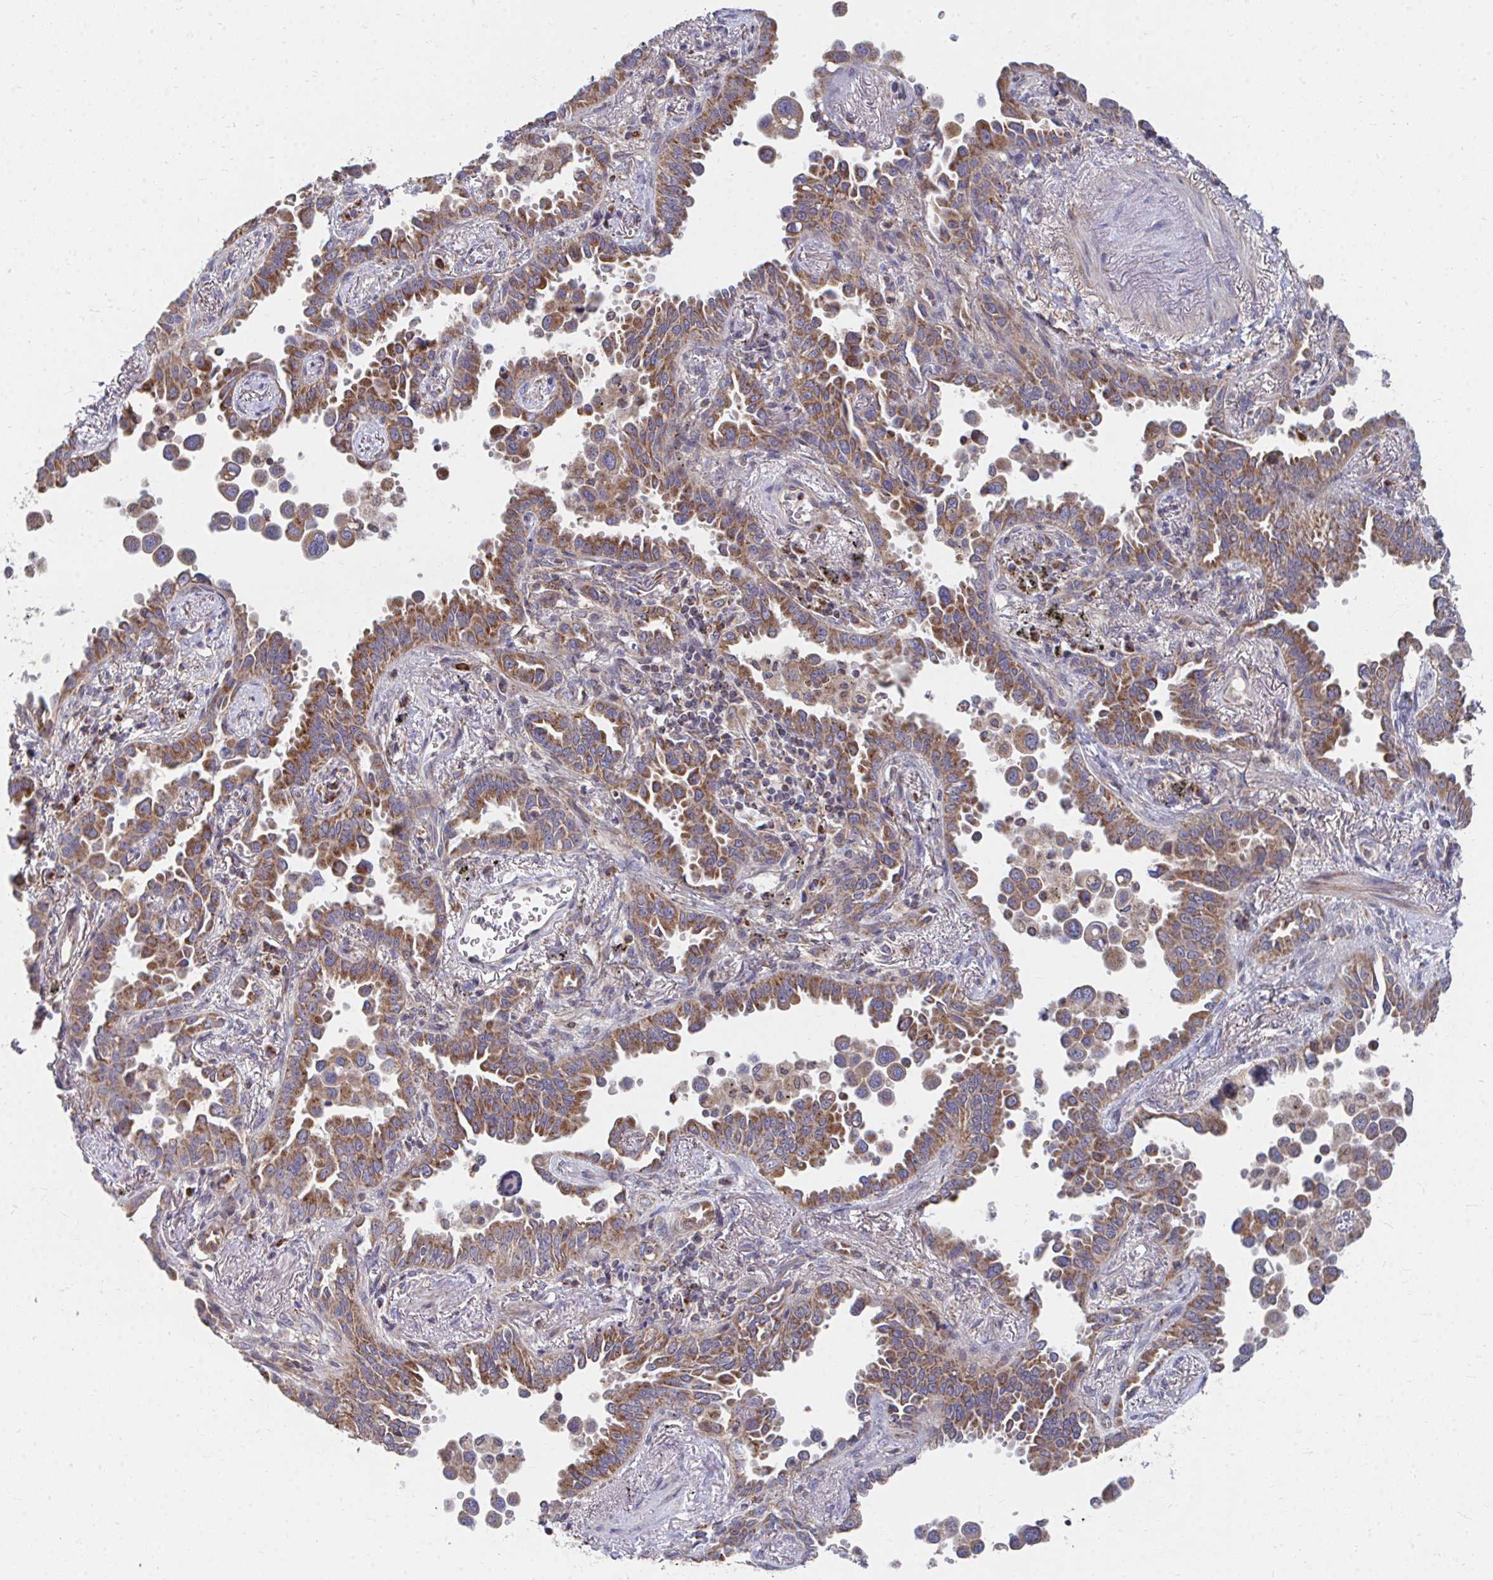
{"staining": {"intensity": "moderate", "quantity": ">75%", "location": "cytoplasmic/membranous"}, "tissue": "lung cancer", "cell_type": "Tumor cells", "image_type": "cancer", "snomed": [{"axis": "morphology", "description": "Adenocarcinoma, NOS"}, {"axis": "topography", "description": "Lung"}], "caption": "Protein expression analysis of lung cancer shows moderate cytoplasmic/membranous expression in about >75% of tumor cells. Nuclei are stained in blue.", "gene": "PEX3", "patient": {"sex": "male", "age": 67}}